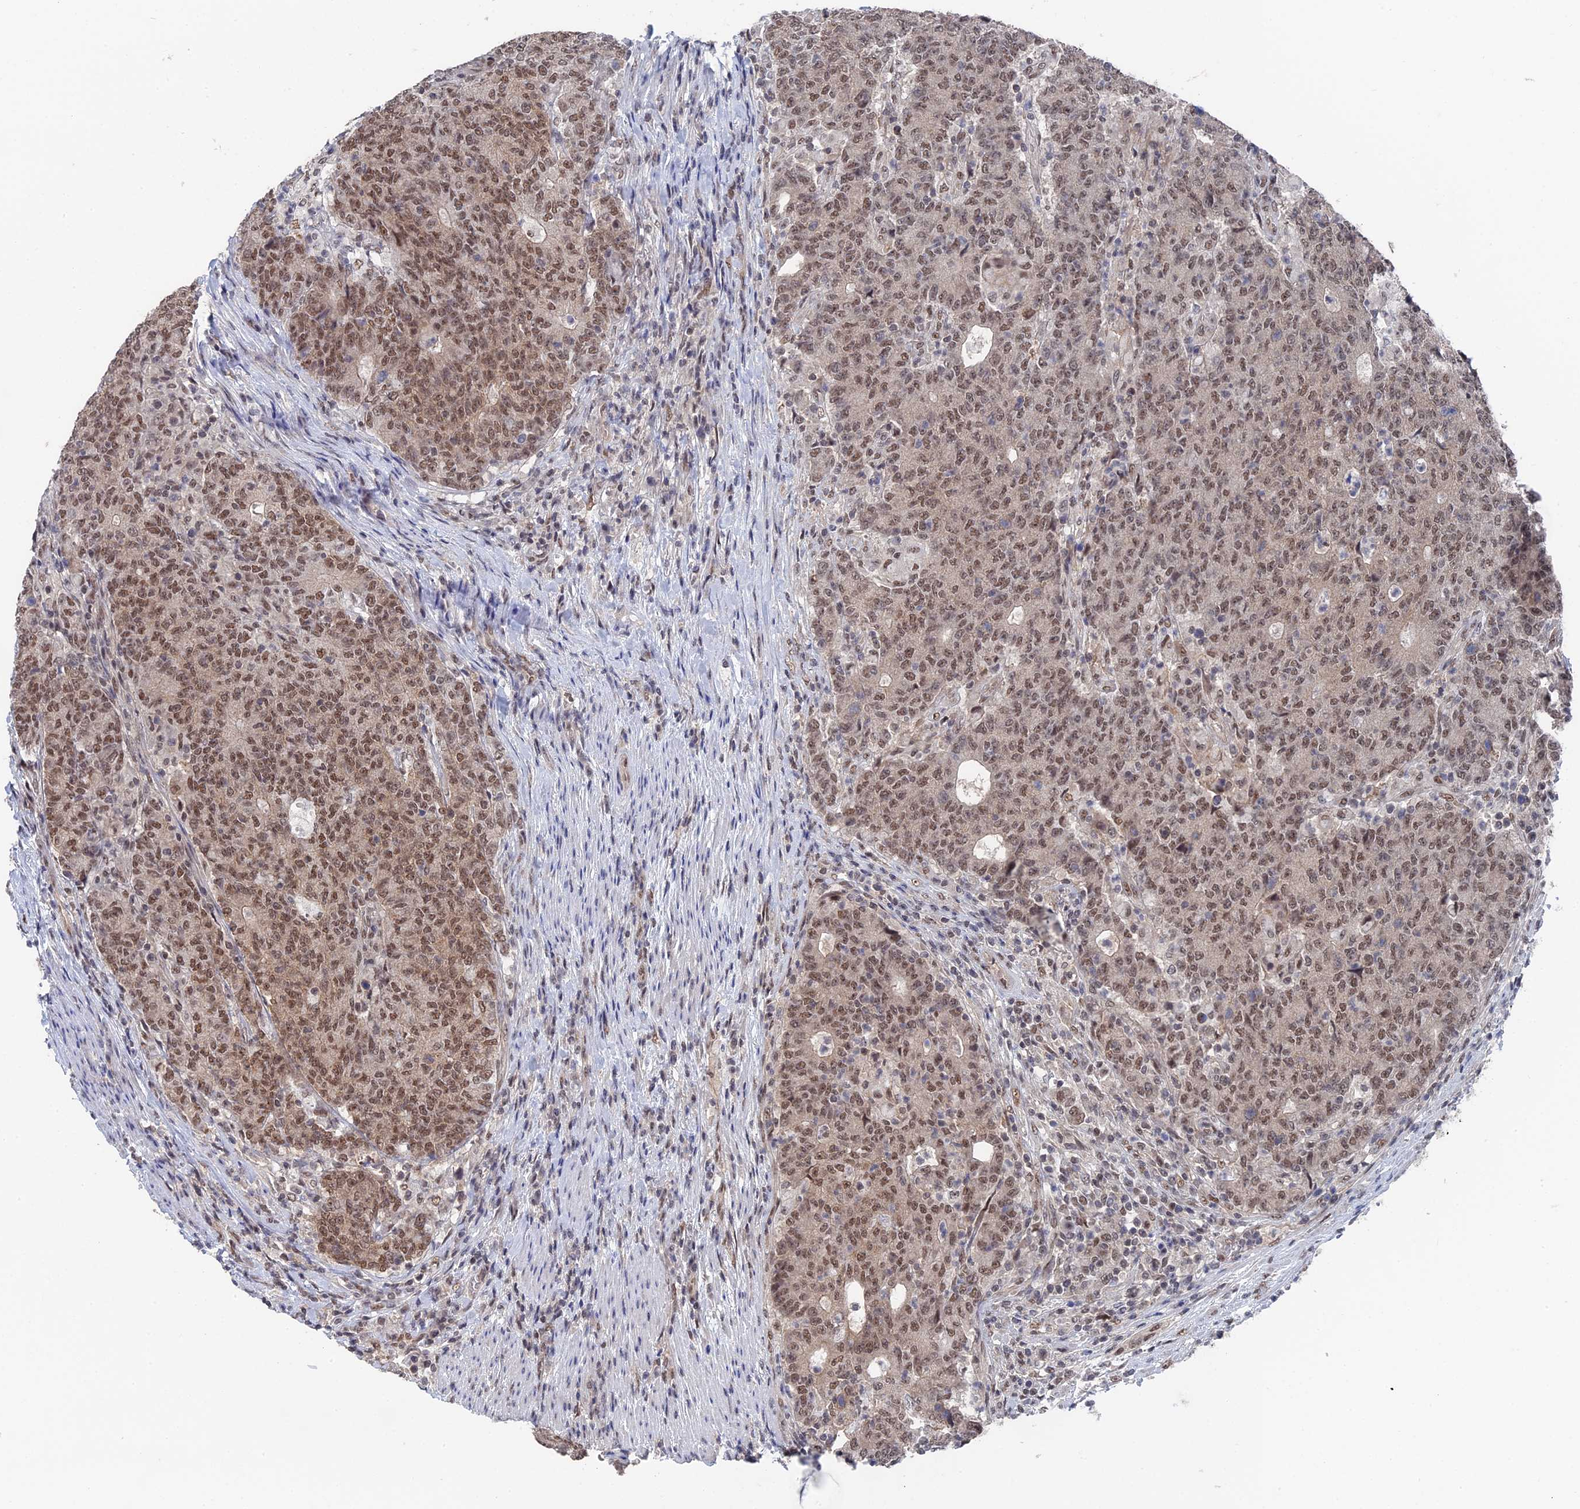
{"staining": {"intensity": "moderate", "quantity": ">75%", "location": "nuclear"}, "tissue": "colorectal cancer", "cell_type": "Tumor cells", "image_type": "cancer", "snomed": [{"axis": "morphology", "description": "Adenocarcinoma, NOS"}, {"axis": "topography", "description": "Colon"}], "caption": "Protein expression analysis of colorectal adenocarcinoma exhibits moderate nuclear positivity in approximately >75% of tumor cells.", "gene": "TSSC4", "patient": {"sex": "female", "age": 75}}